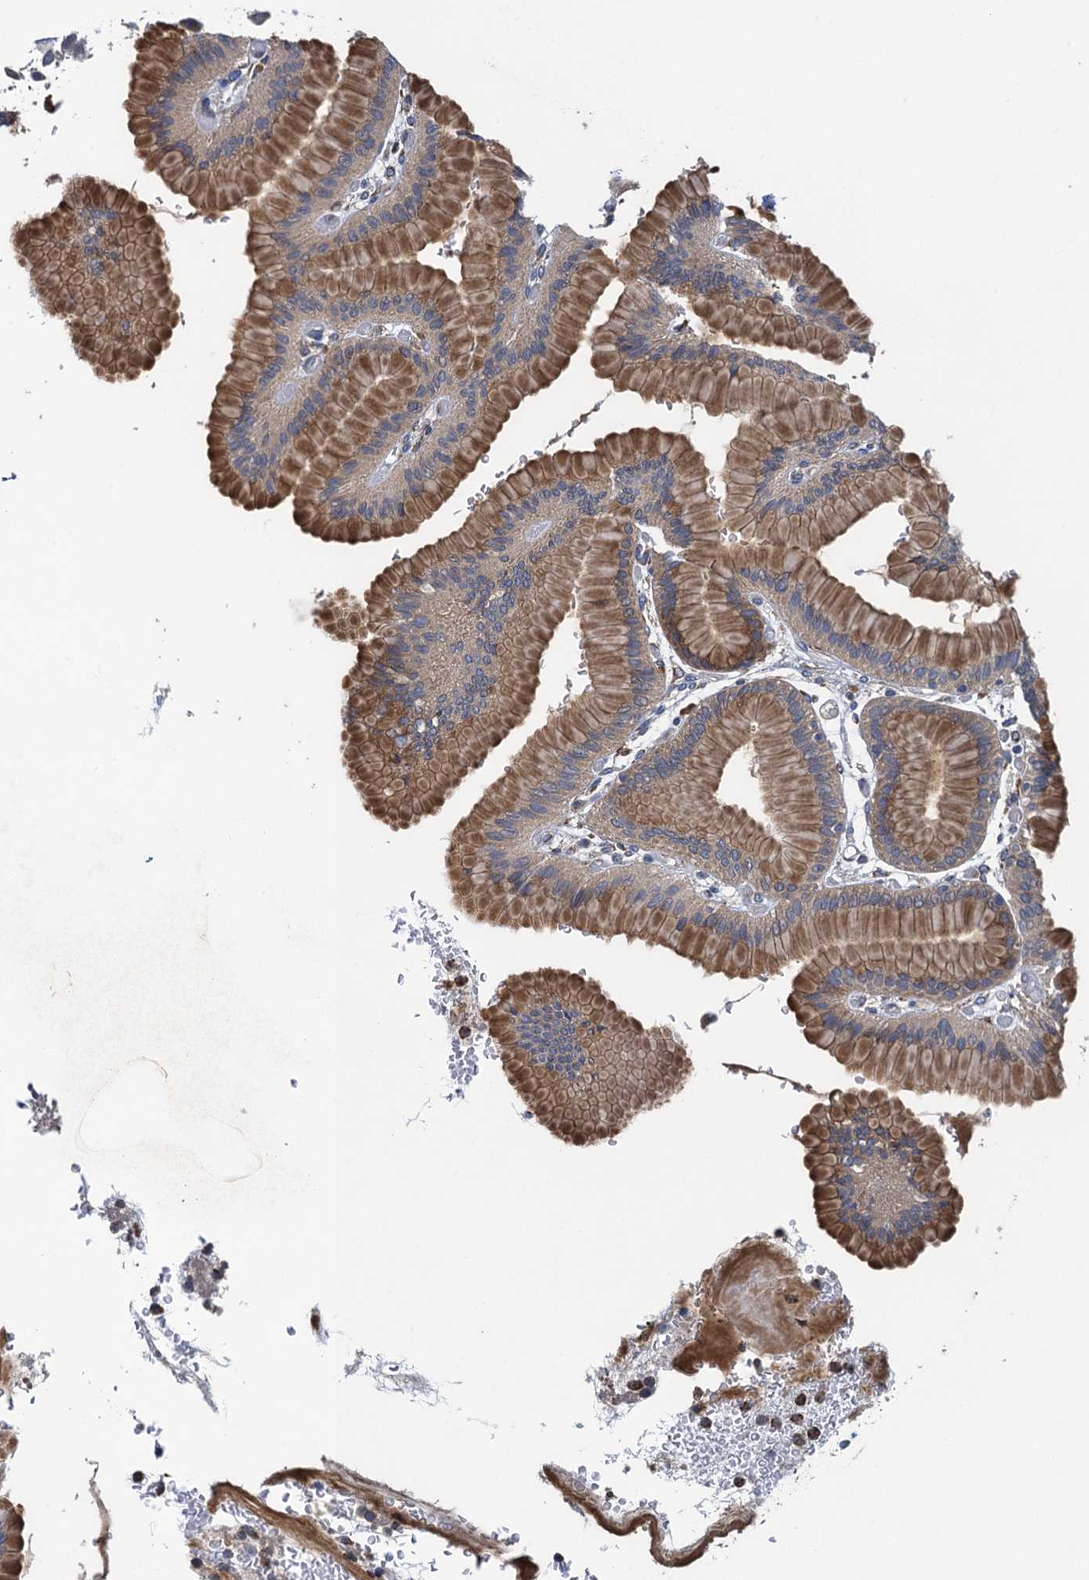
{"staining": {"intensity": "moderate", "quantity": ">75%", "location": "cytoplasmic/membranous"}, "tissue": "stomach", "cell_type": "Glandular cells", "image_type": "normal", "snomed": [{"axis": "morphology", "description": "Normal tissue, NOS"}, {"axis": "morphology", "description": "Adenocarcinoma, NOS"}, {"axis": "morphology", "description": "Adenocarcinoma, High grade"}, {"axis": "topography", "description": "Stomach, upper"}, {"axis": "topography", "description": "Stomach"}], "caption": "A brown stain labels moderate cytoplasmic/membranous expression of a protein in glandular cells of benign human stomach. Nuclei are stained in blue.", "gene": "ADCY9", "patient": {"sex": "female", "age": 65}}